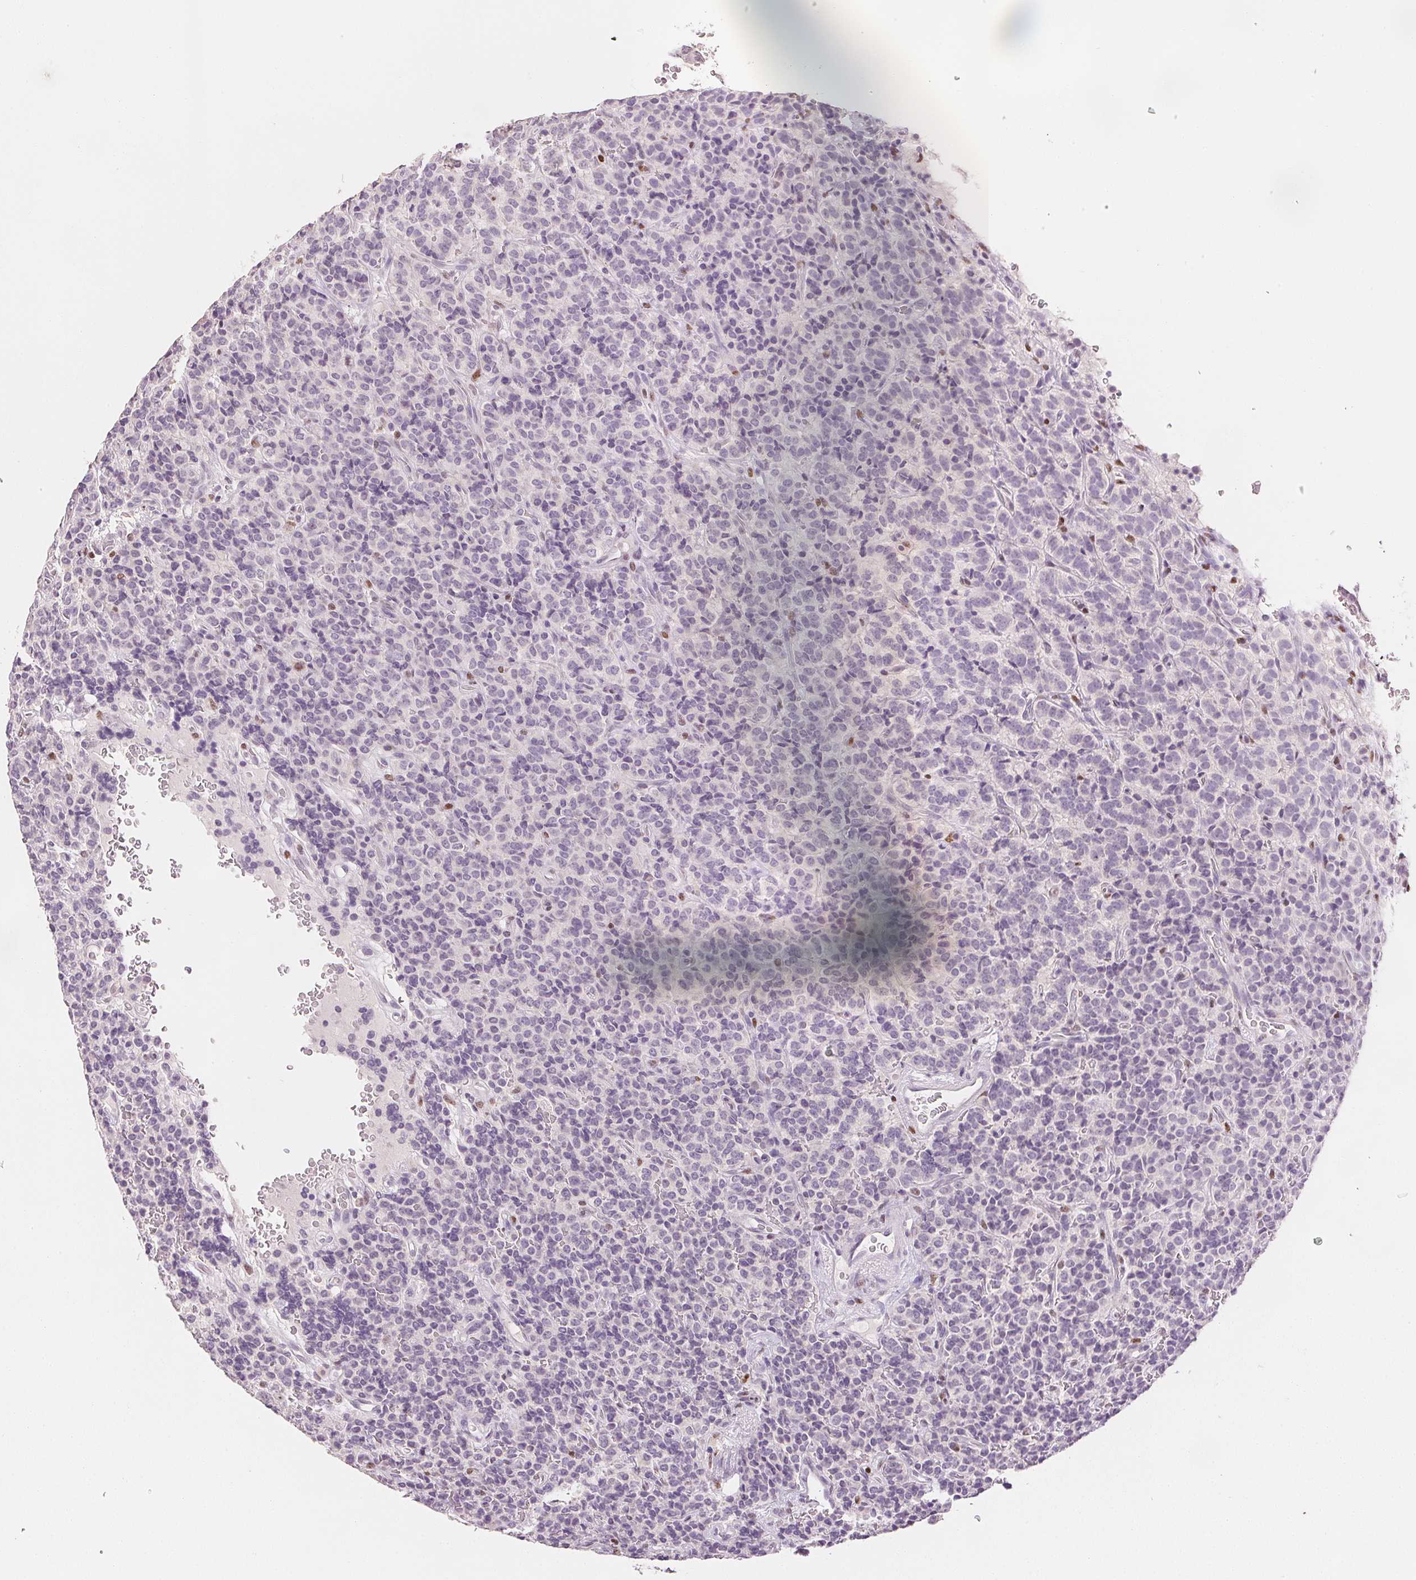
{"staining": {"intensity": "negative", "quantity": "none", "location": "none"}, "tissue": "carcinoid", "cell_type": "Tumor cells", "image_type": "cancer", "snomed": [{"axis": "morphology", "description": "Carcinoid, malignant, NOS"}, {"axis": "topography", "description": "Pancreas"}], "caption": "Tumor cells are negative for brown protein staining in malignant carcinoid.", "gene": "RUNX2", "patient": {"sex": "male", "age": 36}}